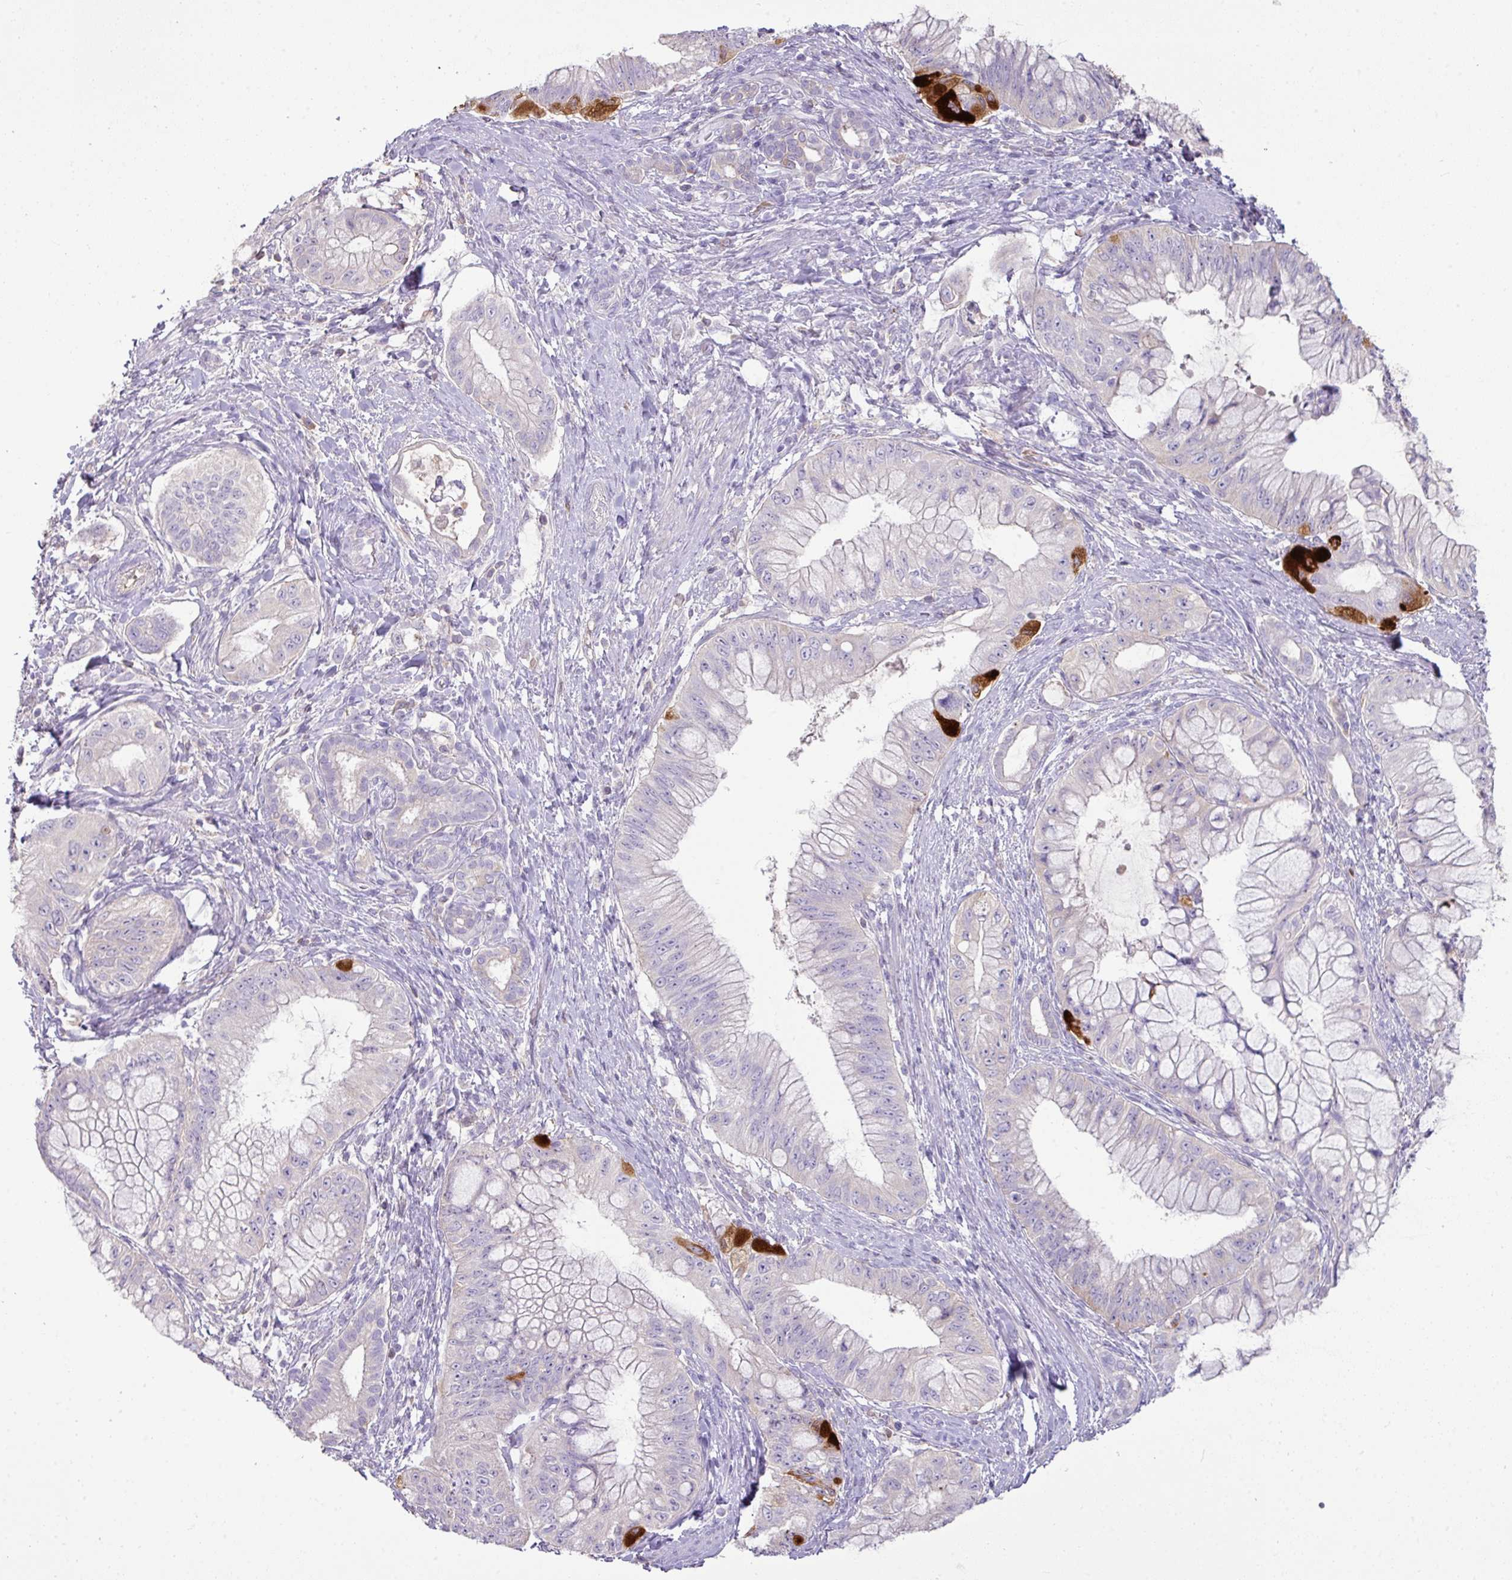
{"staining": {"intensity": "strong", "quantity": "<25%", "location": "cytoplasmic/membranous"}, "tissue": "pancreatic cancer", "cell_type": "Tumor cells", "image_type": "cancer", "snomed": [{"axis": "morphology", "description": "Adenocarcinoma, NOS"}, {"axis": "topography", "description": "Pancreas"}], "caption": "Brown immunohistochemical staining in human pancreatic cancer exhibits strong cytoplasmic/membranous staining in about <25% of tumor cells. The staining was performed using DAB to visualize the protein expression in brown, while the nuclei were stained in blue with hematoxylin (Magnification: 20x).", "gene": "OR6C6", "patient": {"sex": "male", "age": 48}}